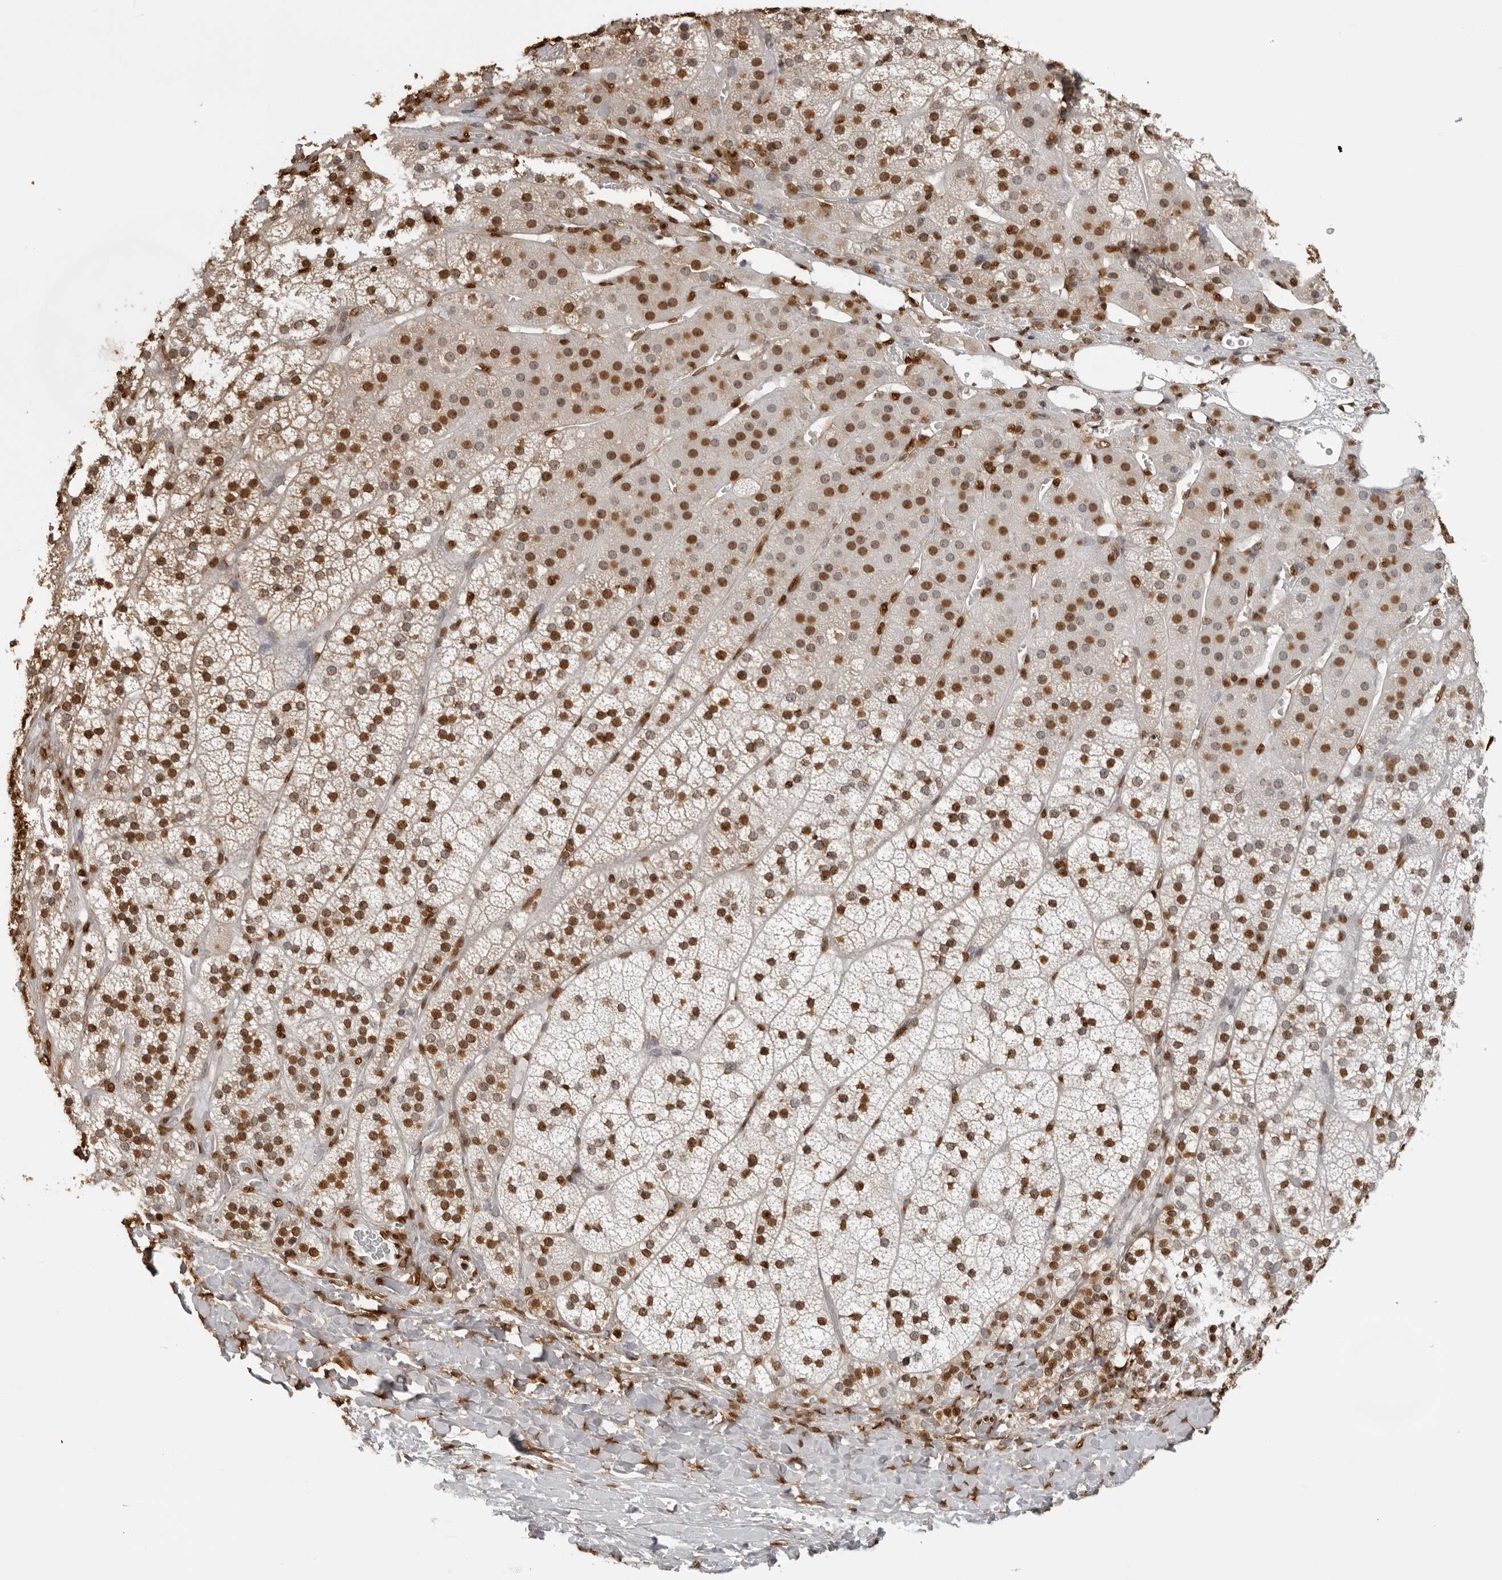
{"staining": {"intensity": "strong", "quantity": ">75%", "location": "nuclear"}, "tissue": "adrenal gland", "cell_type": "Glandular cells", "image_type": "normal", "snomed": [{"axis": "morphology", "description": "Normal tissue, NOS"}, {"axis": "topography", "description": "Adrenal gland"}], "caption": "IHC histopathology image of unremarkable adrenal gland: adrenal gland stained using immunohistochemistry demonstrates high levels of strong protein expression localized specifically in the nuclear of glandular cells, appearing as a nuclear brown color.", "gene": "ZFP91", "patient": {"sex": "female", "age": 44}}